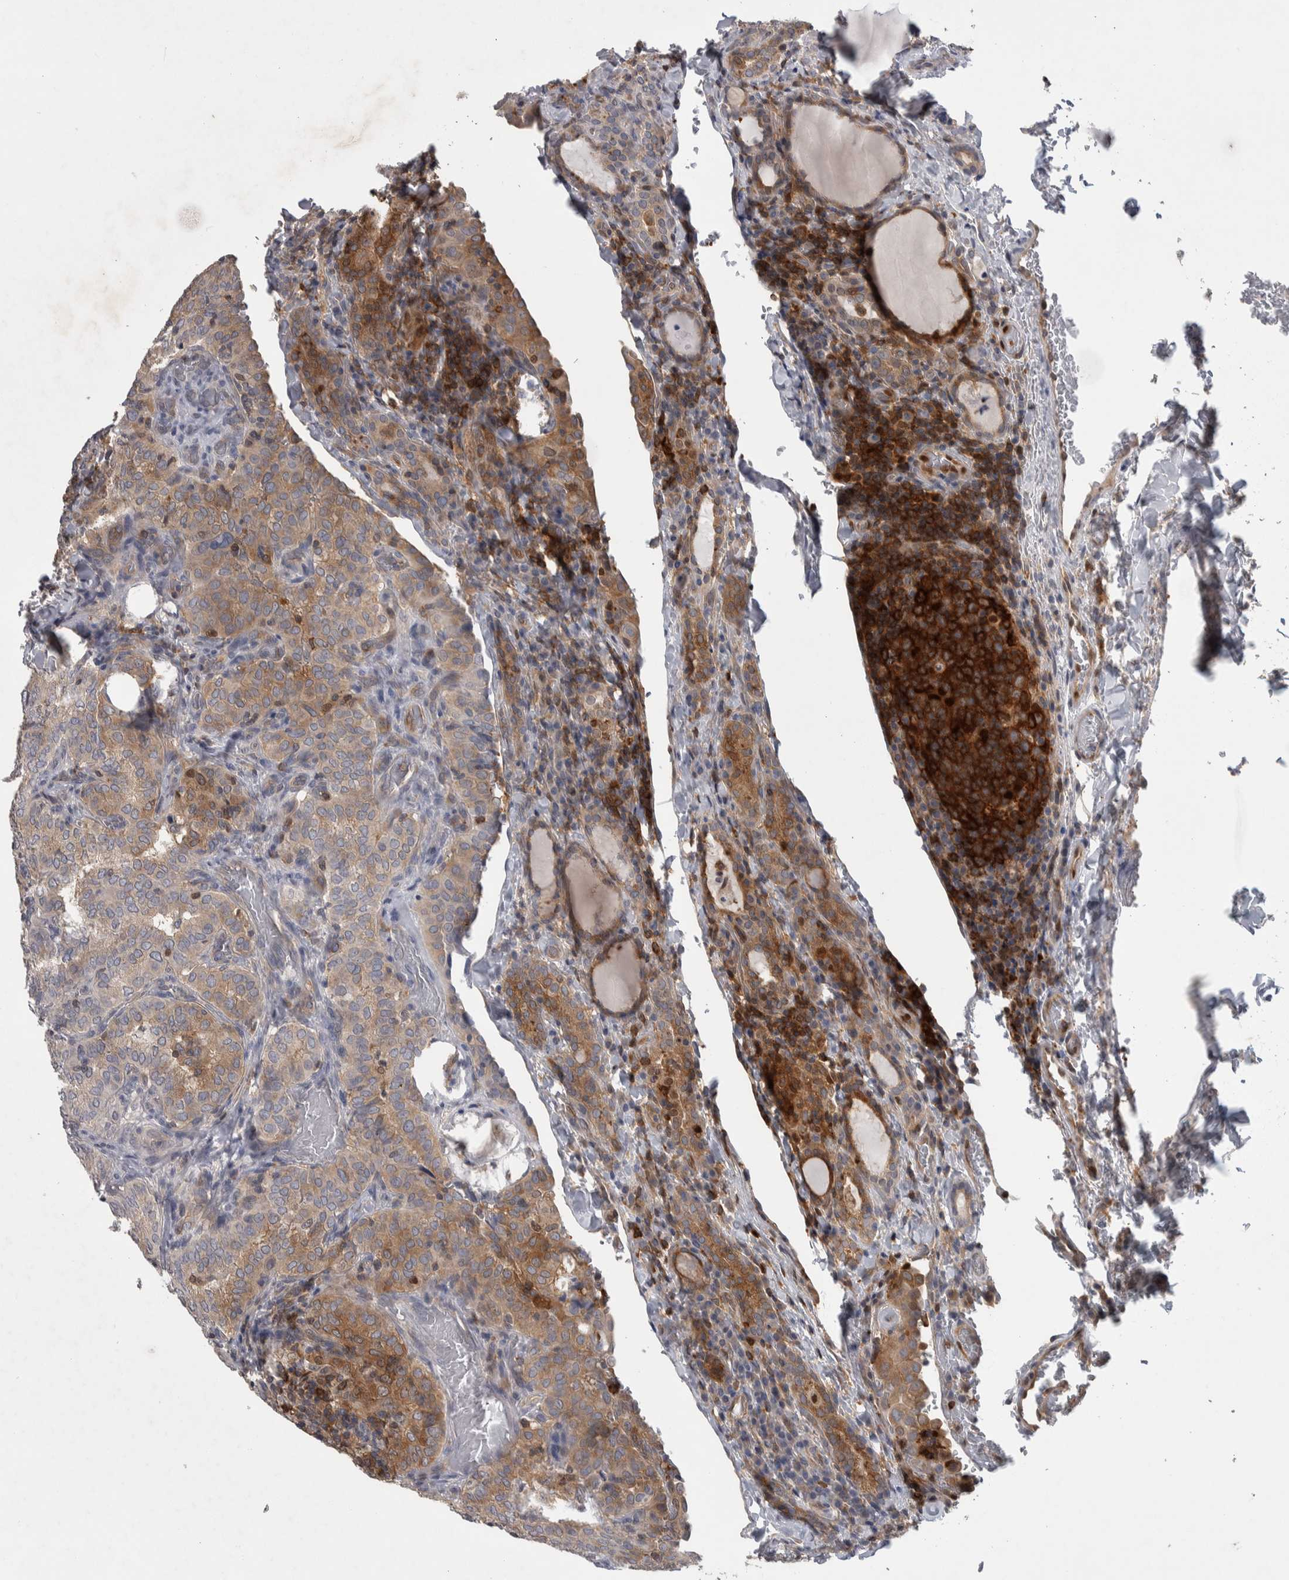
{"staining": {"intensity": "moderate", "quantity": "25%-75%", "location": "cytoplasmic/membranous"}, "tissue": "thyroid cancer", "cell_type": "Tumor cells", "image_type": "cancer", "snomed": [{"axis": "morphology", "description": "Normal tissue, NOS"}, {"axis": "morphology", "description": "Papillary adenocarcinoma, NOS"}, {"axis": "topography", "description": "Thyroid gland"}], "caption": "Approximately 25%-75% of tumor cells in papillary adenocarcinoma (thyroid) display moderate cytoplasmic/membranous protein expression as visualized by brown immunohistochemical staining.", "gene": "NFKB2", "patient": {"sex": "female", "age": 30}}